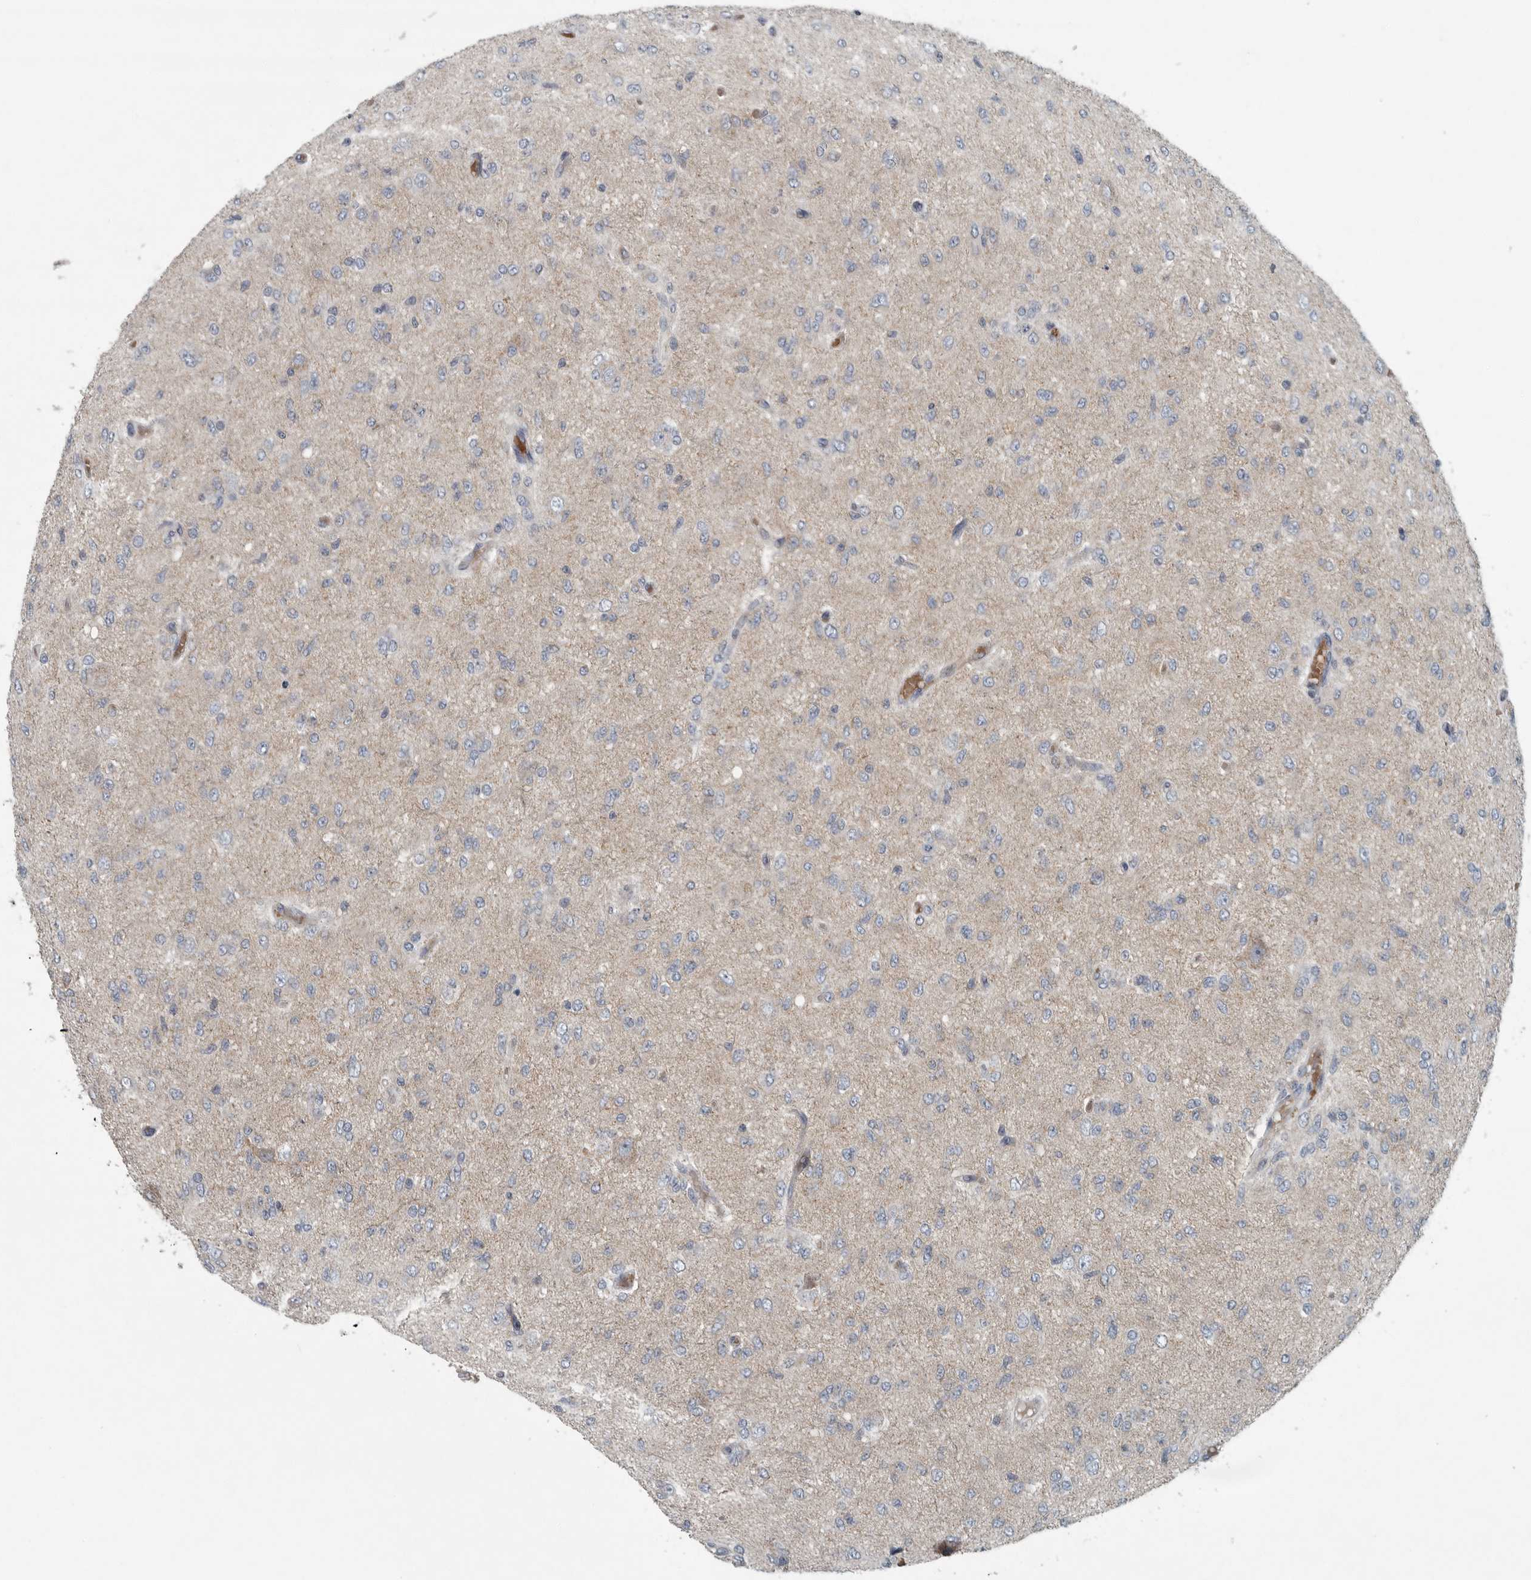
{"staining": {"intensity": "negative", "quantity": "none", "location": "none"}, "tissue": "glioma", "cell_type": "Tumor cells", "image_type": "cancer", "snomed": [{"axis": "morphology", "description": "Glioma, malignant, High grade"}, {"axis": "topography", "description": "Brain"}], "caption": "This is an immunohistochemistry histopathology image of human glioma. There is no staining in tumor cells.", "gene": "MPP3", "patient": {"sex": "female", "age": 59}}